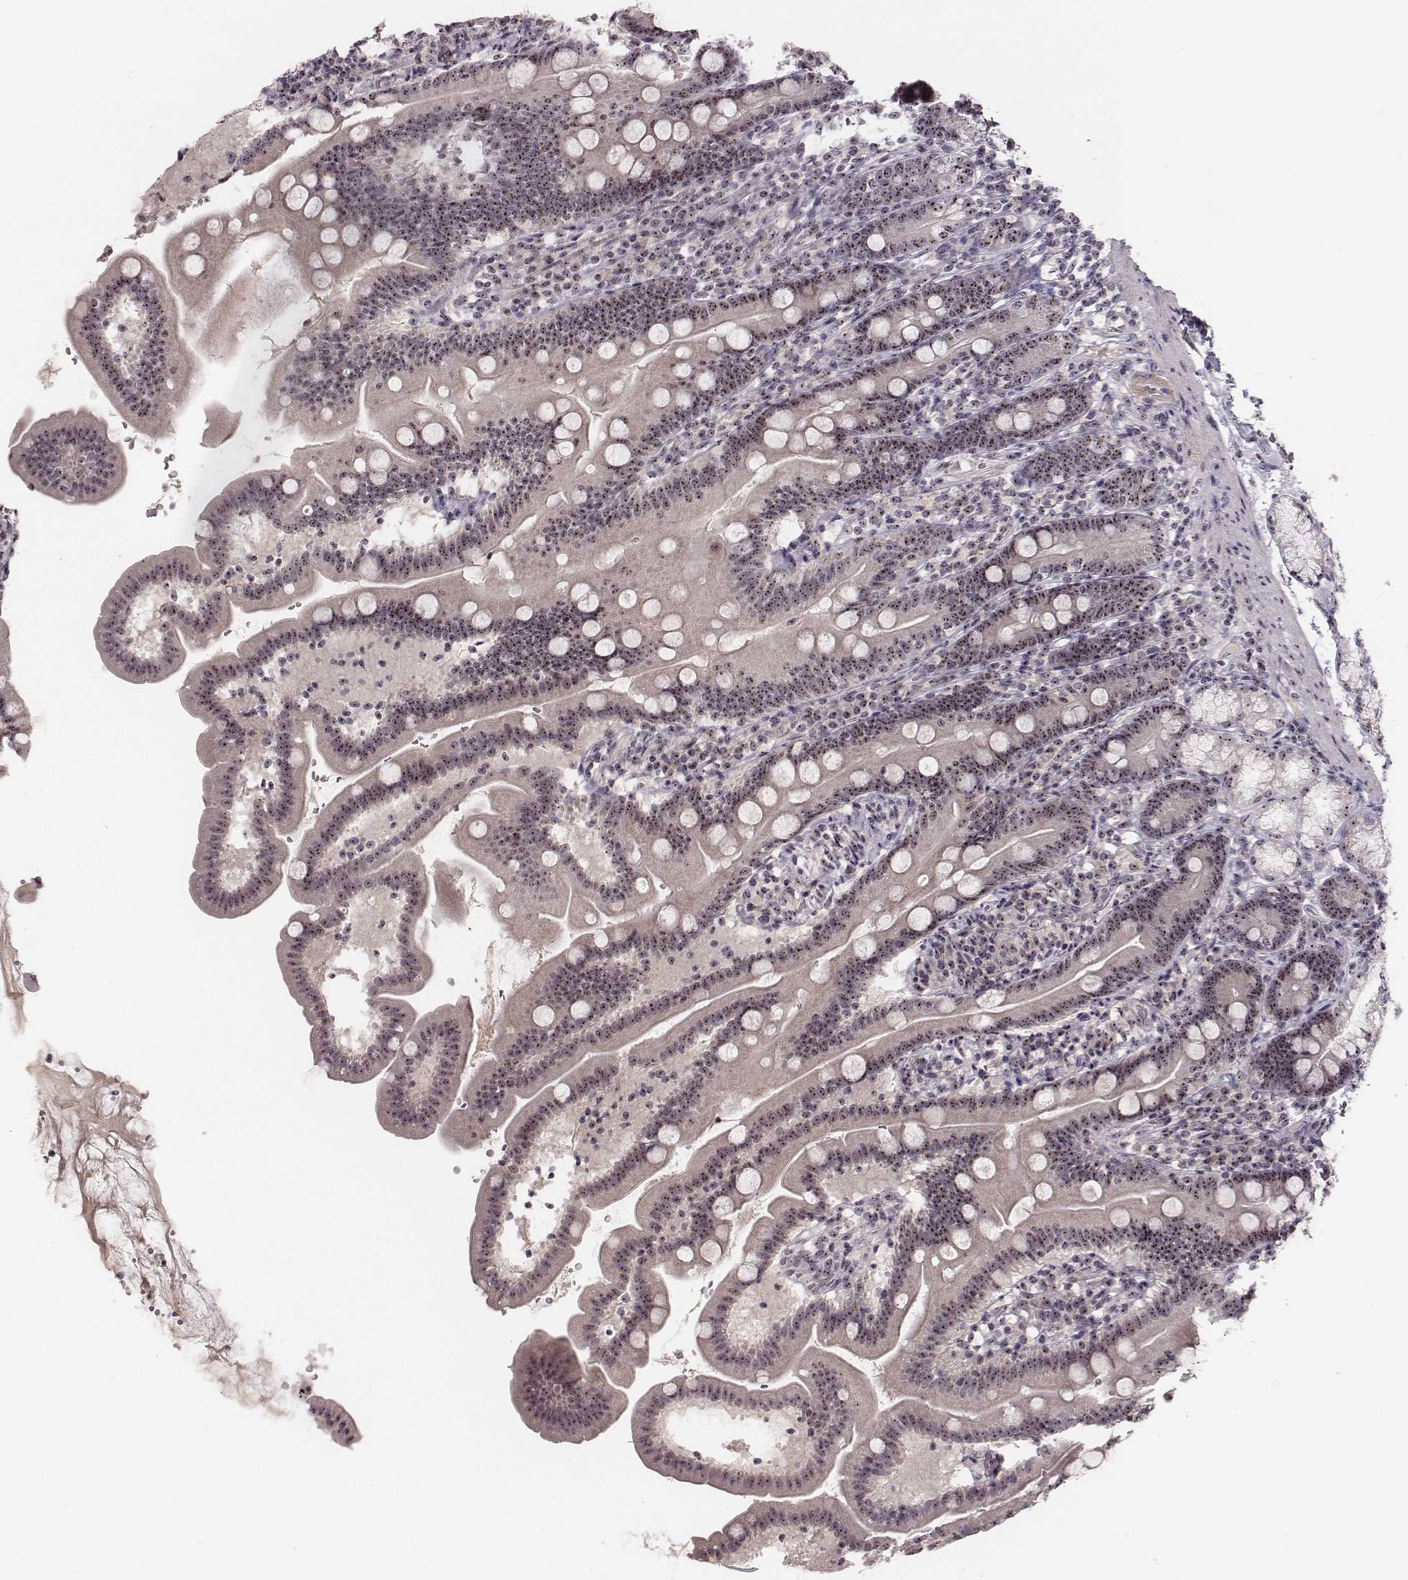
{"staining": {"intensity": "moderate", "quantity": ">75%", "location": "nuclear"}, "tissue": "duodenum", "cell_type": "Glandular cells", "image_type": "normal", "snomed": [{"axis": "morphology", "description": "Normal tissue, NOS"}, {"axis": "topography", "description": "Duodenum"}], "caption": "The photomicrograph reveals staining of benign duodenum, revealing moderate nuclear protein staining (brown color) within glandular cells.", "gene": "NOP56", "patient": {"sex": "female", "age": 67}}